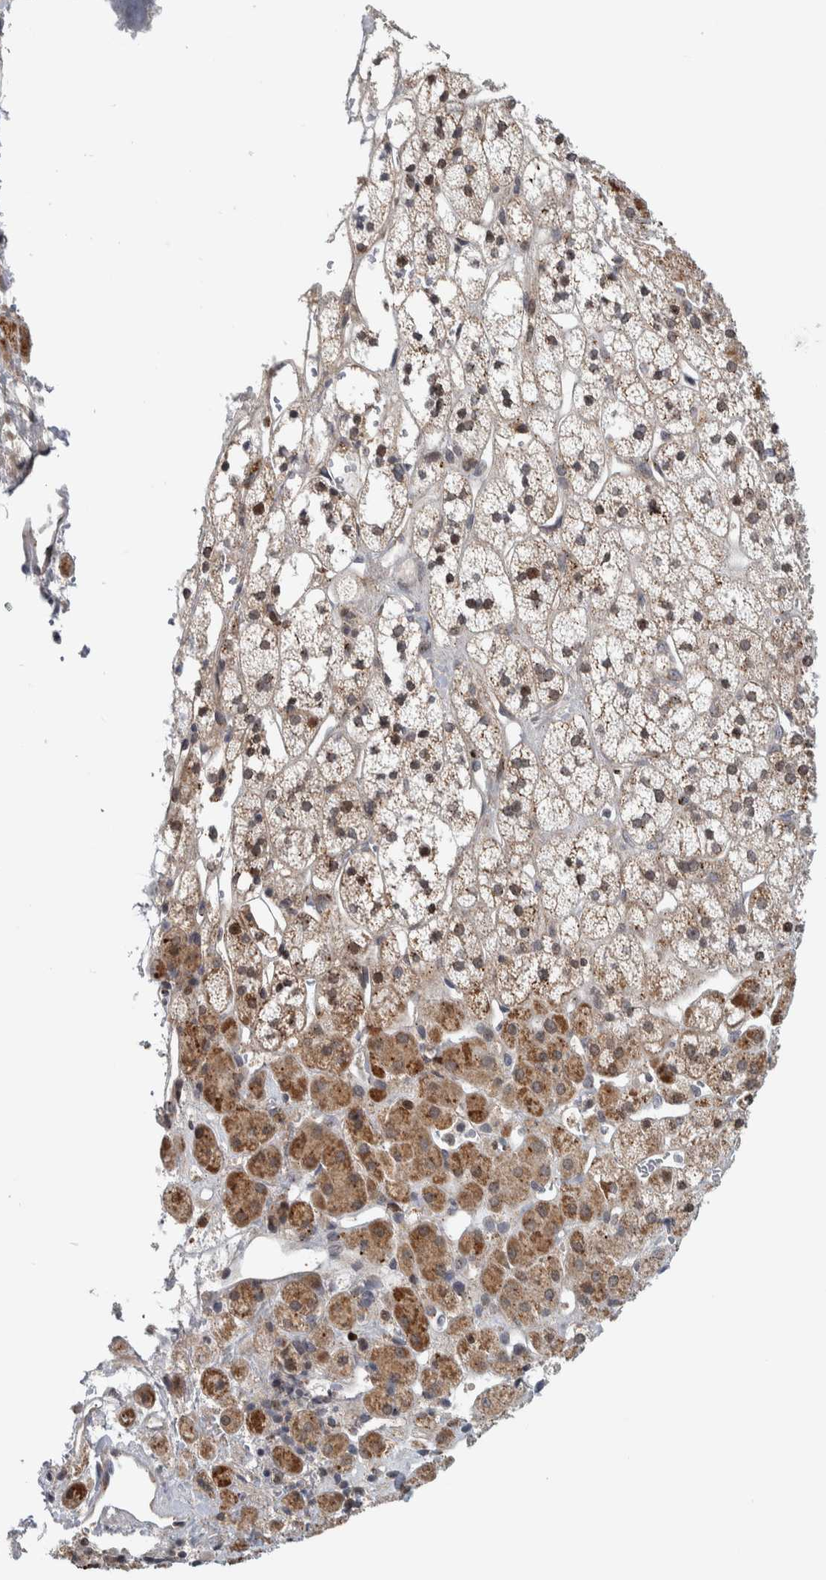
{"staining": {"intensity": "moderate", "quantity": ">75%", "location": "cytoplasmic/membranous"}, "tissue": "adrenal gland", "cell_type": "Glandular cells", "image_type": "normal", "snomed": [{"axis": "morphology", "description": "Normal tissue, NOS"}, {"axis": "topography", "description": "Adrenal gland"}], "caption": "Adrenal gland stained with immunohistochemistry (IHC) demonstrates moderate cytoplasmic/membranous staining in approximately >75% of glandular cells. (DAB = brown stain, brightfield microscopy at high magnification).", "gene": "MSL1", "patient": {"sex": "male", "age": 56}}